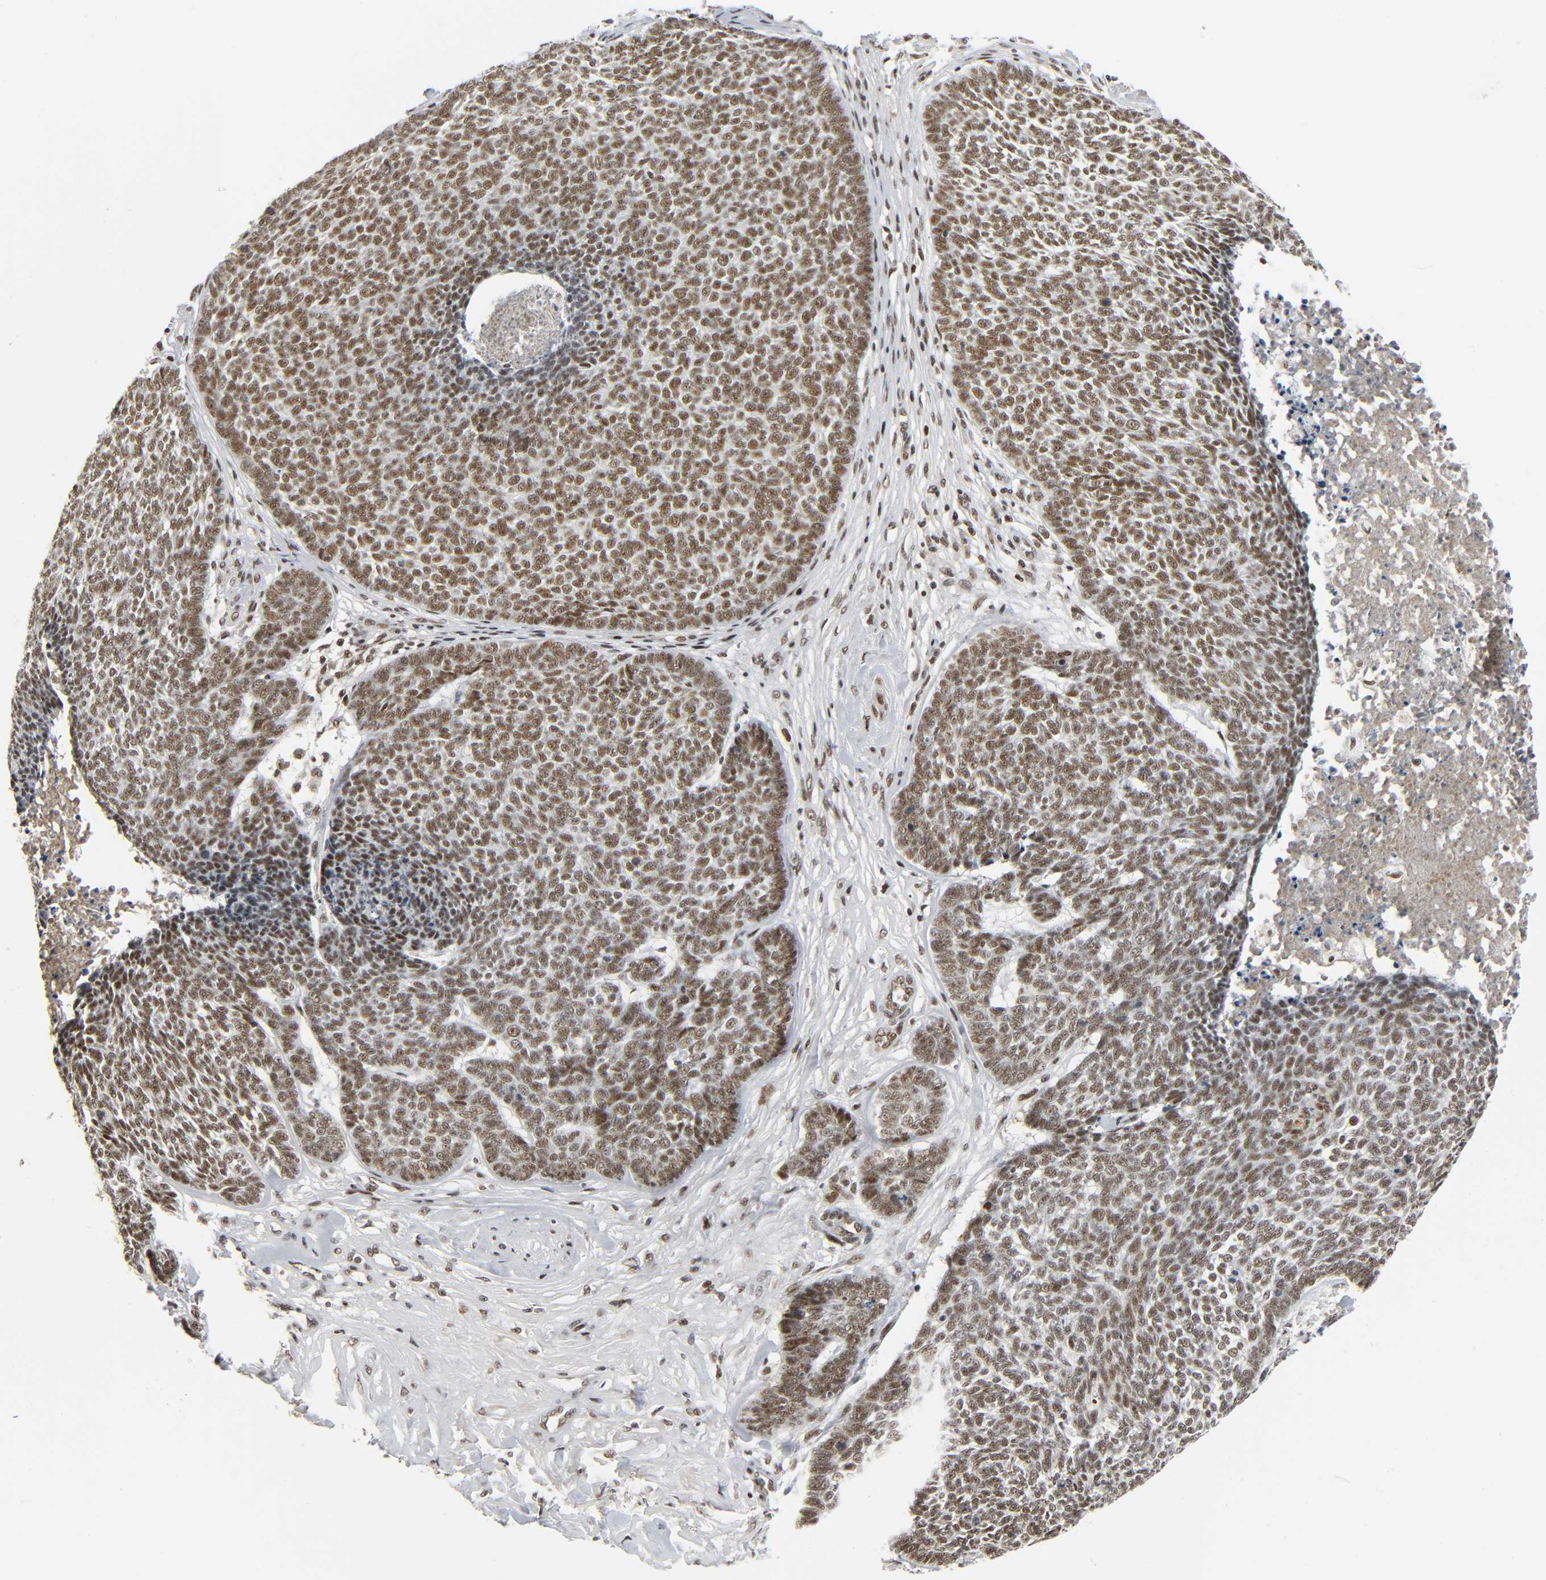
{"staining": {"intensity": "moderate", "quantity": ">75%", "location": "nuclear"}, "tissue": "skin cancer", "cell_type": "Tumor cells", "image_type": "cancer", "snomed": [{"axis": "morphology", "description": "Basal cell carcinoma"}, {"axis": "topography", "description": "Skin"}], "caption": "Skin basal cell carcinoma stained with a brown dye displays moderate nuclear positive staining in approximately >75% of tumor cells.", "gene": "CDK9", "patient": {"sex": "male", "age": 84}}